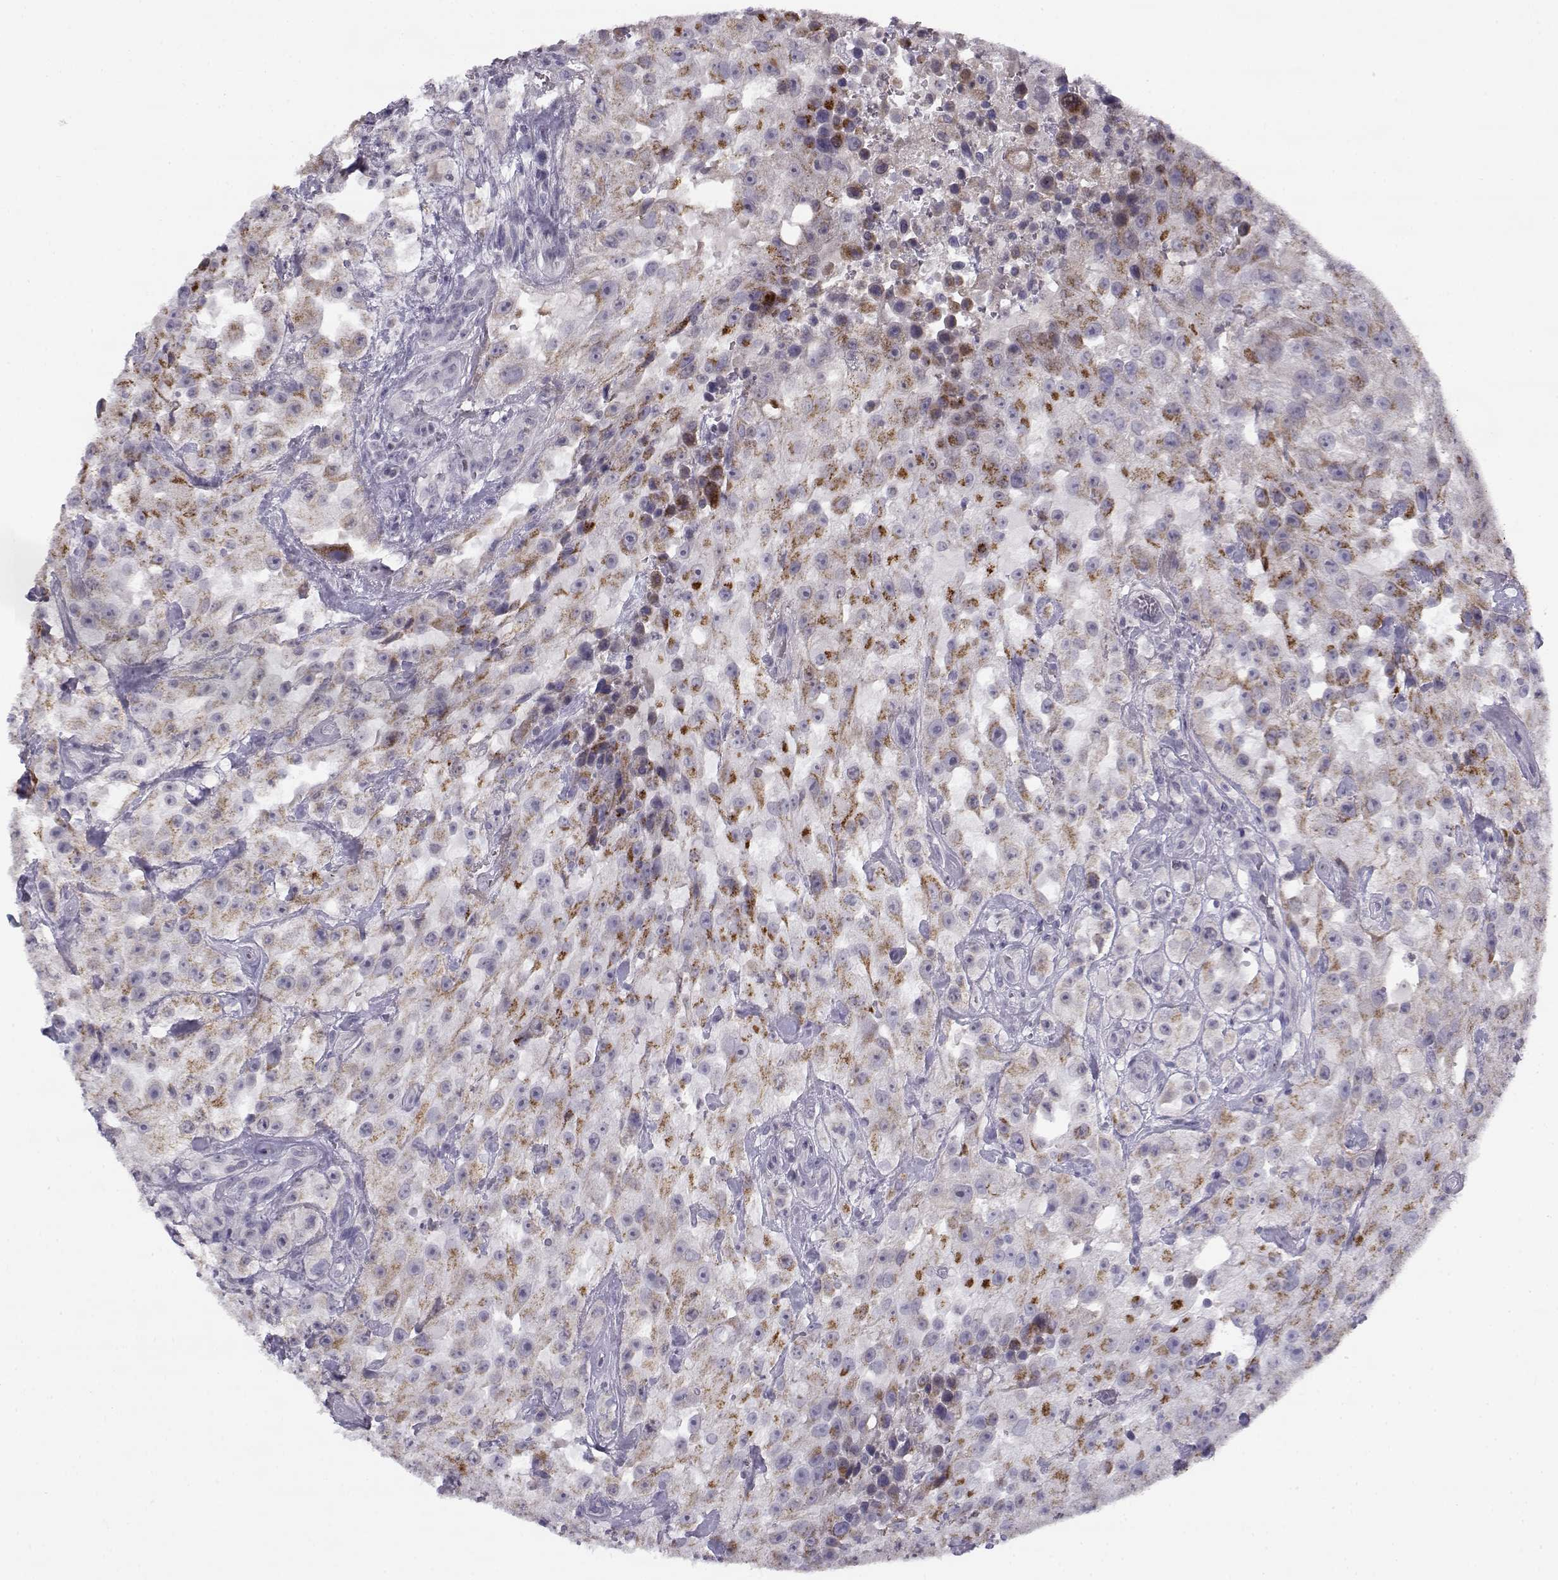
{"staining": {"intensity": "moderate", "quantity": ">75%", "location": "cytoplasmic/membranous"}, "tissue": "urothelial cancer", "cell_type": "Tumor cells", "image_type": "cancer", "snomed": [{"axis": "morphology", "description": "Urothelial carcinoma, High grade"}, {"axis": "topography", "description": "Urinary bladder"}], "caption": "DAB immunohistochemical staining of urothelial carcinoma (high-grade) exhibits moderate cytoplasmic/membranous protein staining in about >75% of tumor cells.", "gene": "DDX25", "patient": {"sex": "male", "age": 79}}